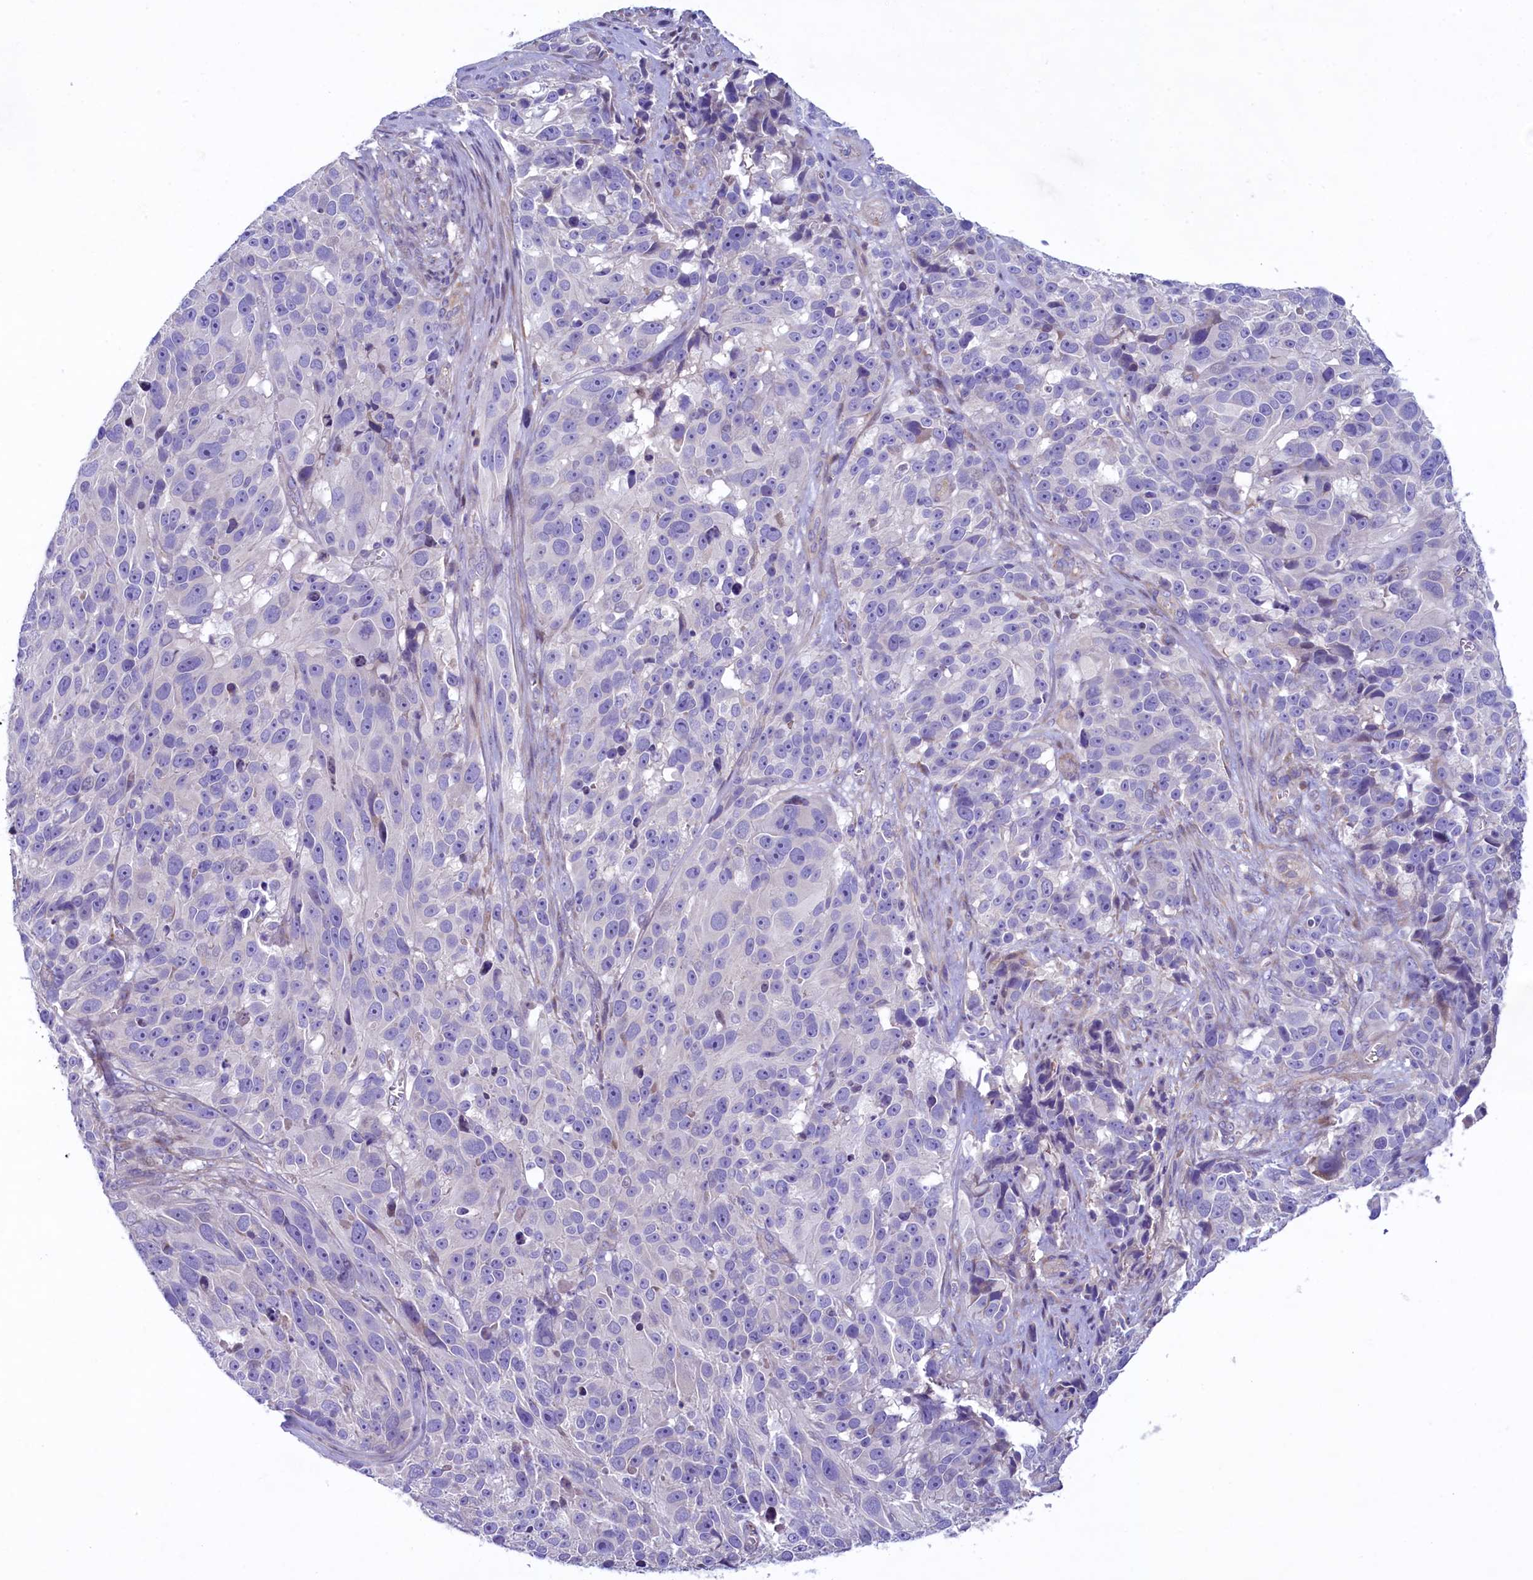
{"staining": {"intensity": "negative", "quantity": "none", "location": "none"}, "tissue": "melanoma", "cell_type": "Tumor cells", "image_type": "cancer", "snomed": [{"axis": "morphology", "description": "Malignant melanoma, NOS"}, {"axis": "topography", "description": "Skin"}], "caption": "Immunohistochemistry image of human malignant melanoma stained for a protein (brown), which reveals no positivity in tumor cells.", "gene": "KRBOX5", "patient": {"sex": "male", "age": 84}}